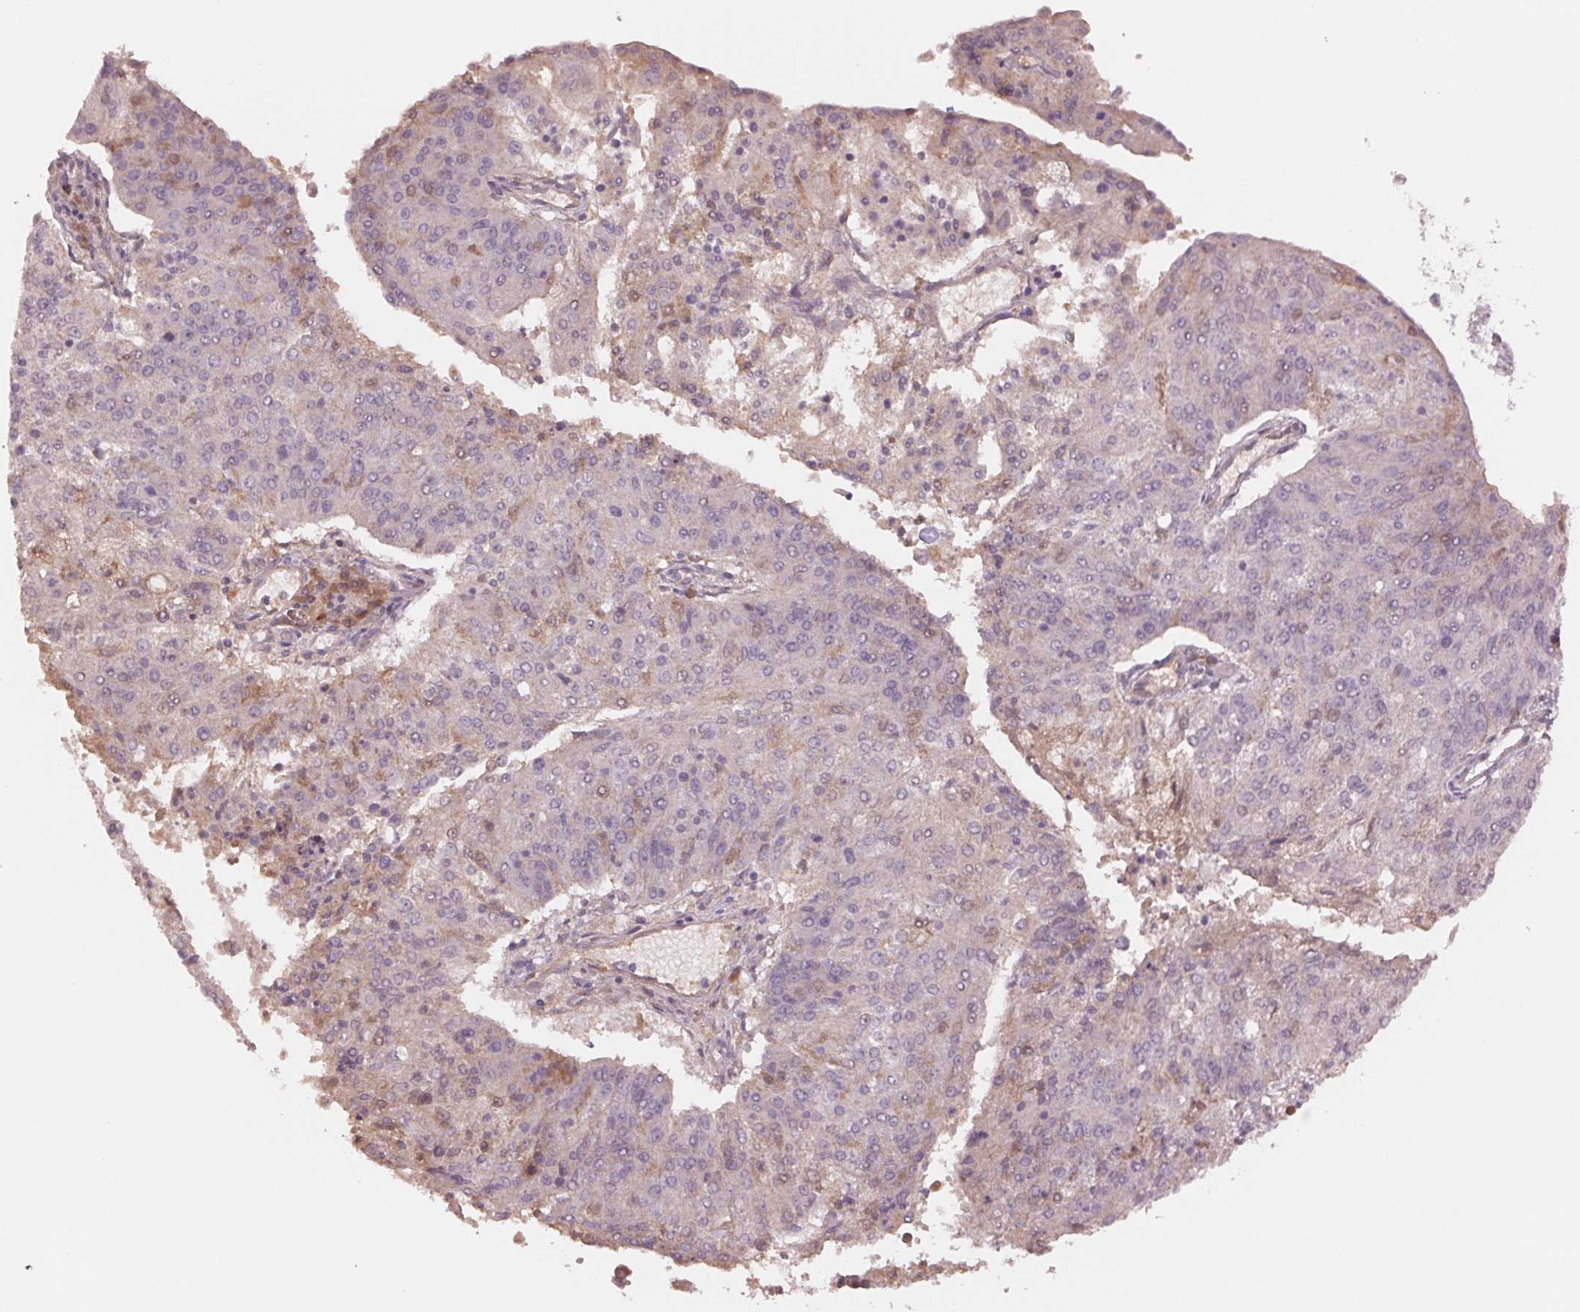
{"staining": {"intensity": "negative", "quantity": "none", "location": "none"}, "tissue": "endometrial cancer", "cell_type": "Tumor cells", "image_type": "cancer", "snomed": [{"axis": "morphology", "description": "Adenocarcinoma, NOS"}, {"axis": "topography", "description": "Endometrium"}], "caption": "This is a photomicrograph of IHC staining of endometrial cancer (adenocarcinoma), which shows no positivity in tumor cells. (DAB (3,3'-diaminobenzidine) immunohistochemistry with hematoxylin counter stain).", "gene": "PPIA", "patient": {"sex": "female", "age": 82}}